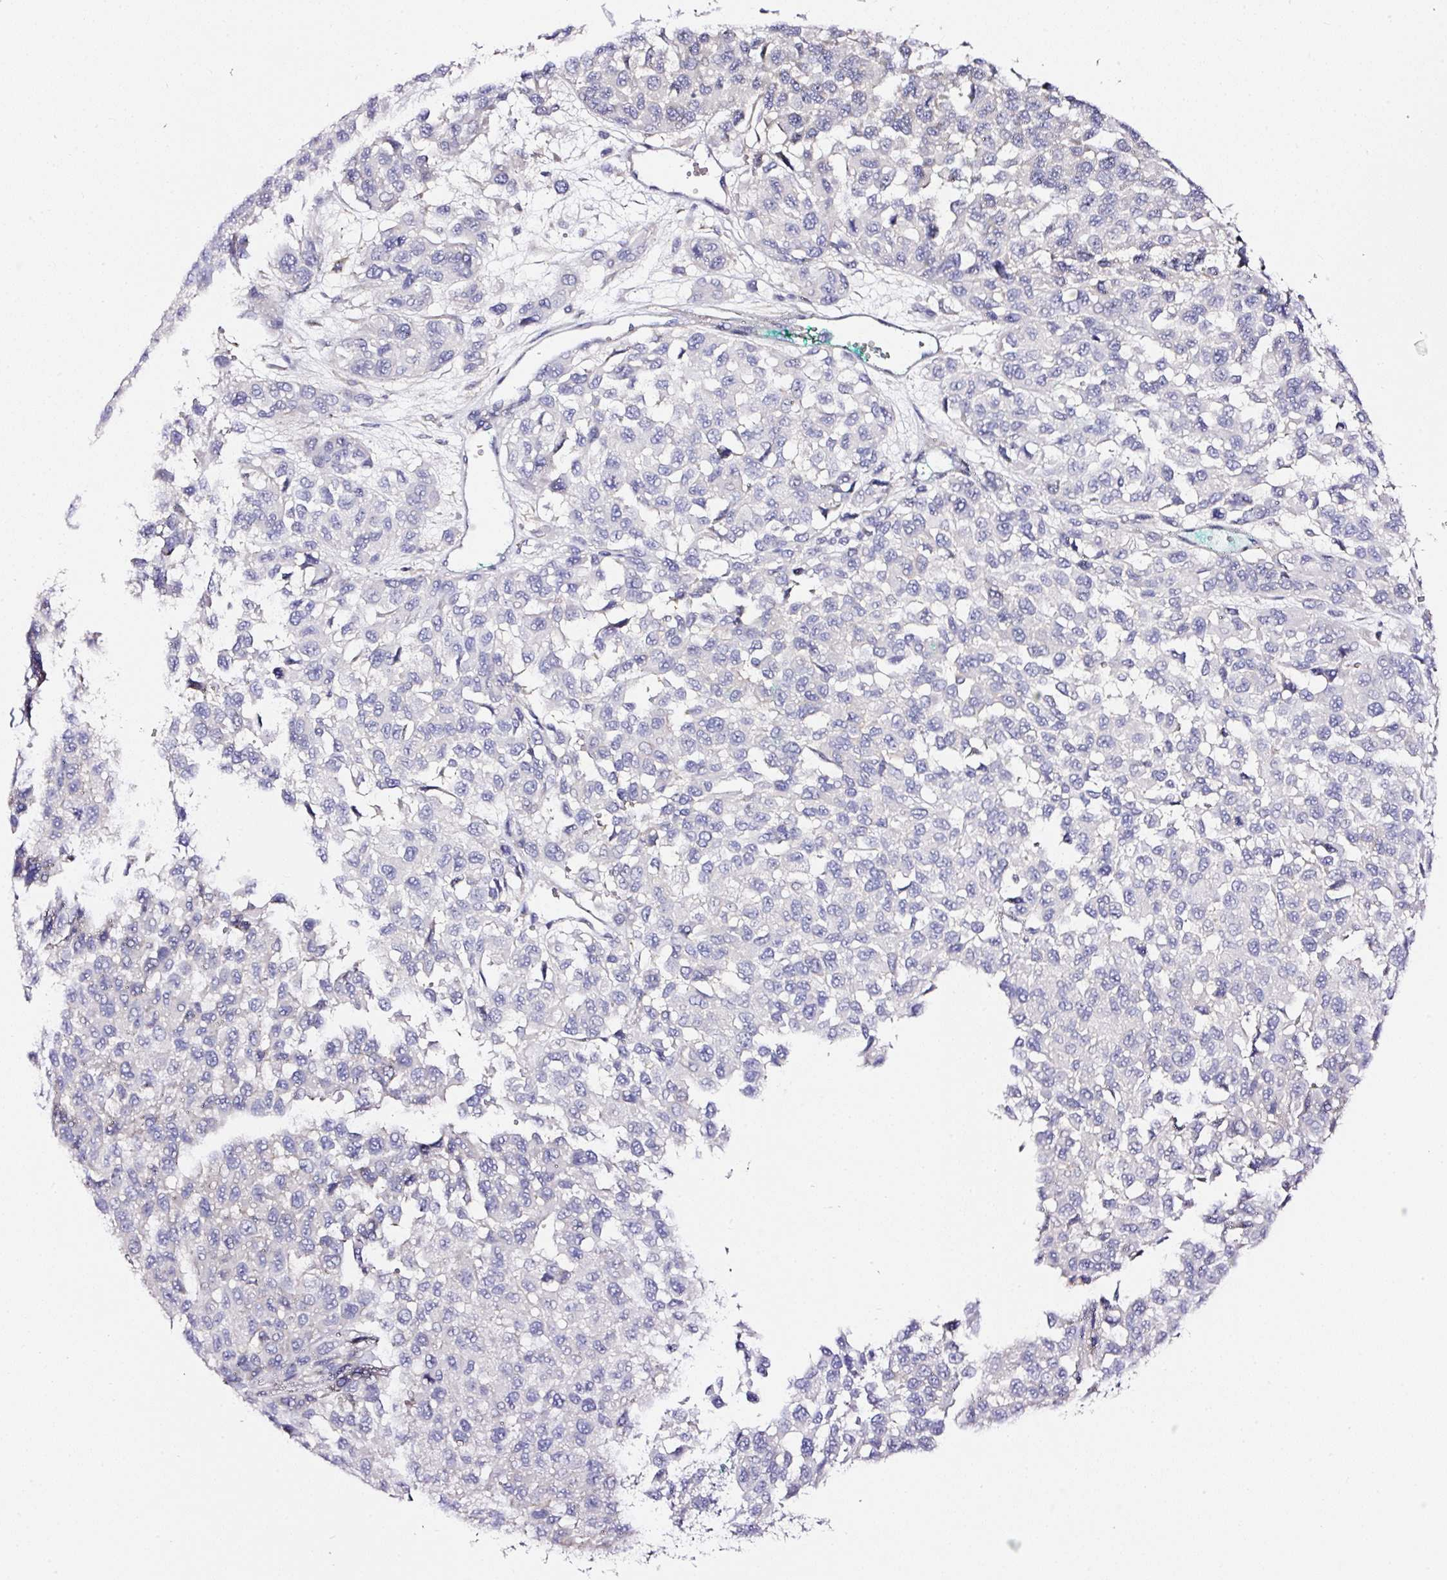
{"staining": {"intensity": "negative", "quantity": "none", "location": "none"}, "tissue": "melanoma", "cell_type": "Tumor cells", "image_type": "cancer", "snomed": [{"axis": "morphology", "description": "Malignant melanoma, NOS"}, {"axis": "topography", "description": "Skin"}], "caption": "The IHC histopathology image has no significant positivity in tumor cells of malignant melanoma tissue.", "gene": "CD47", "patient": {"sex": "male", "age": 62}}